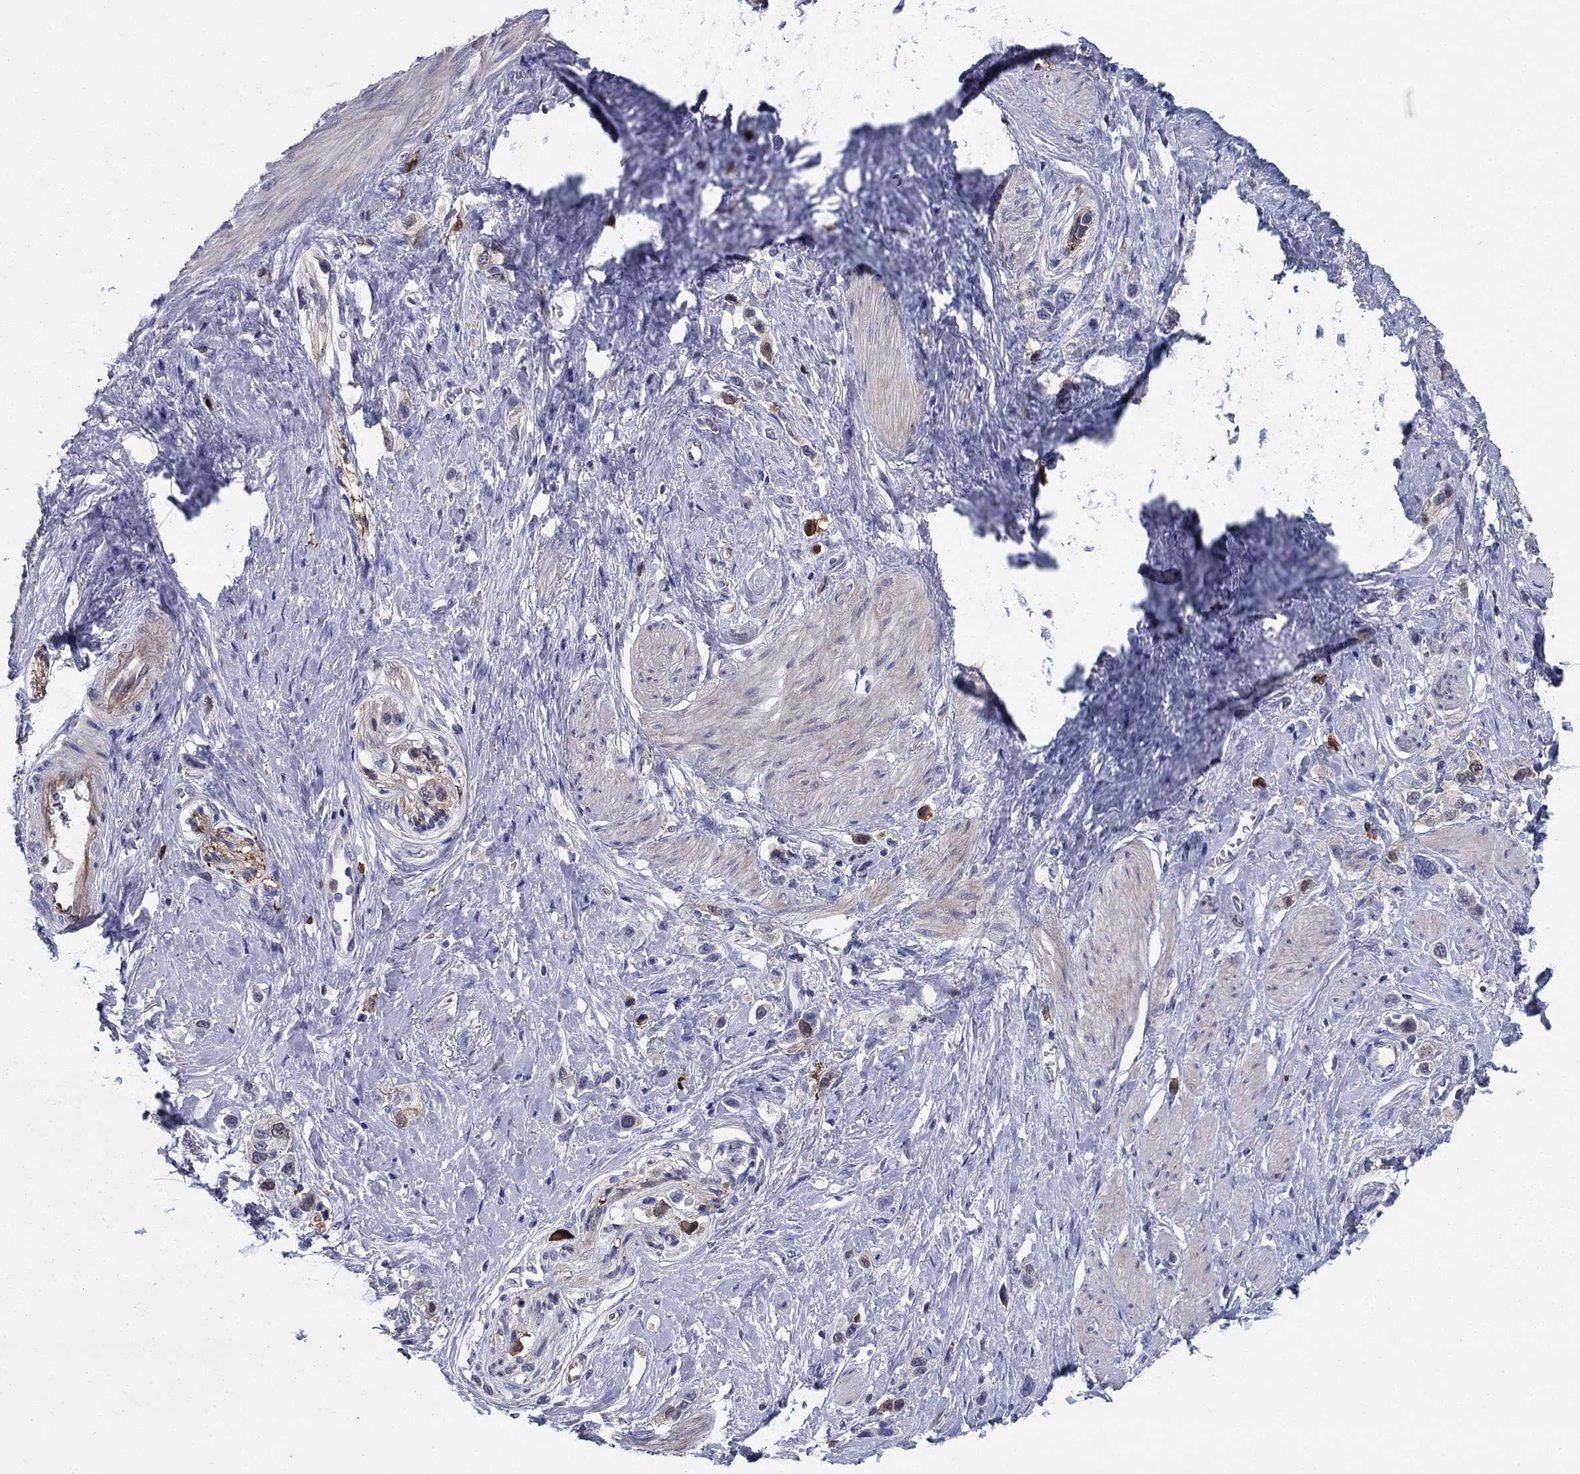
{"staining": {"intensity": "negative", "quantity": "none", "location": "none"}, "tissue": "stomach cancer", "cell_type": "Tumor cells", "image_type": "cancer", "snomed": [{"axis": "morphology", "description": "Normal tissue, NOS"}, {"axis": "morphology", "description": "Adenocarcinoma, NOS"}, {"axis": "morphology", "description": "Adenocarcinoma, High grade"}, {"axis": "topography", "description": "Stomach, upper"}, {"axis": "topography", "description": "Stomach"}], "caption": "This is an immunohistochemistry (IHC) image of human stomach cancer (high-grade adenocarcinoma). There is no positivity in tumor cells.", "gene": "STMN1", "patient": {"sex": "female", "age": 65}}